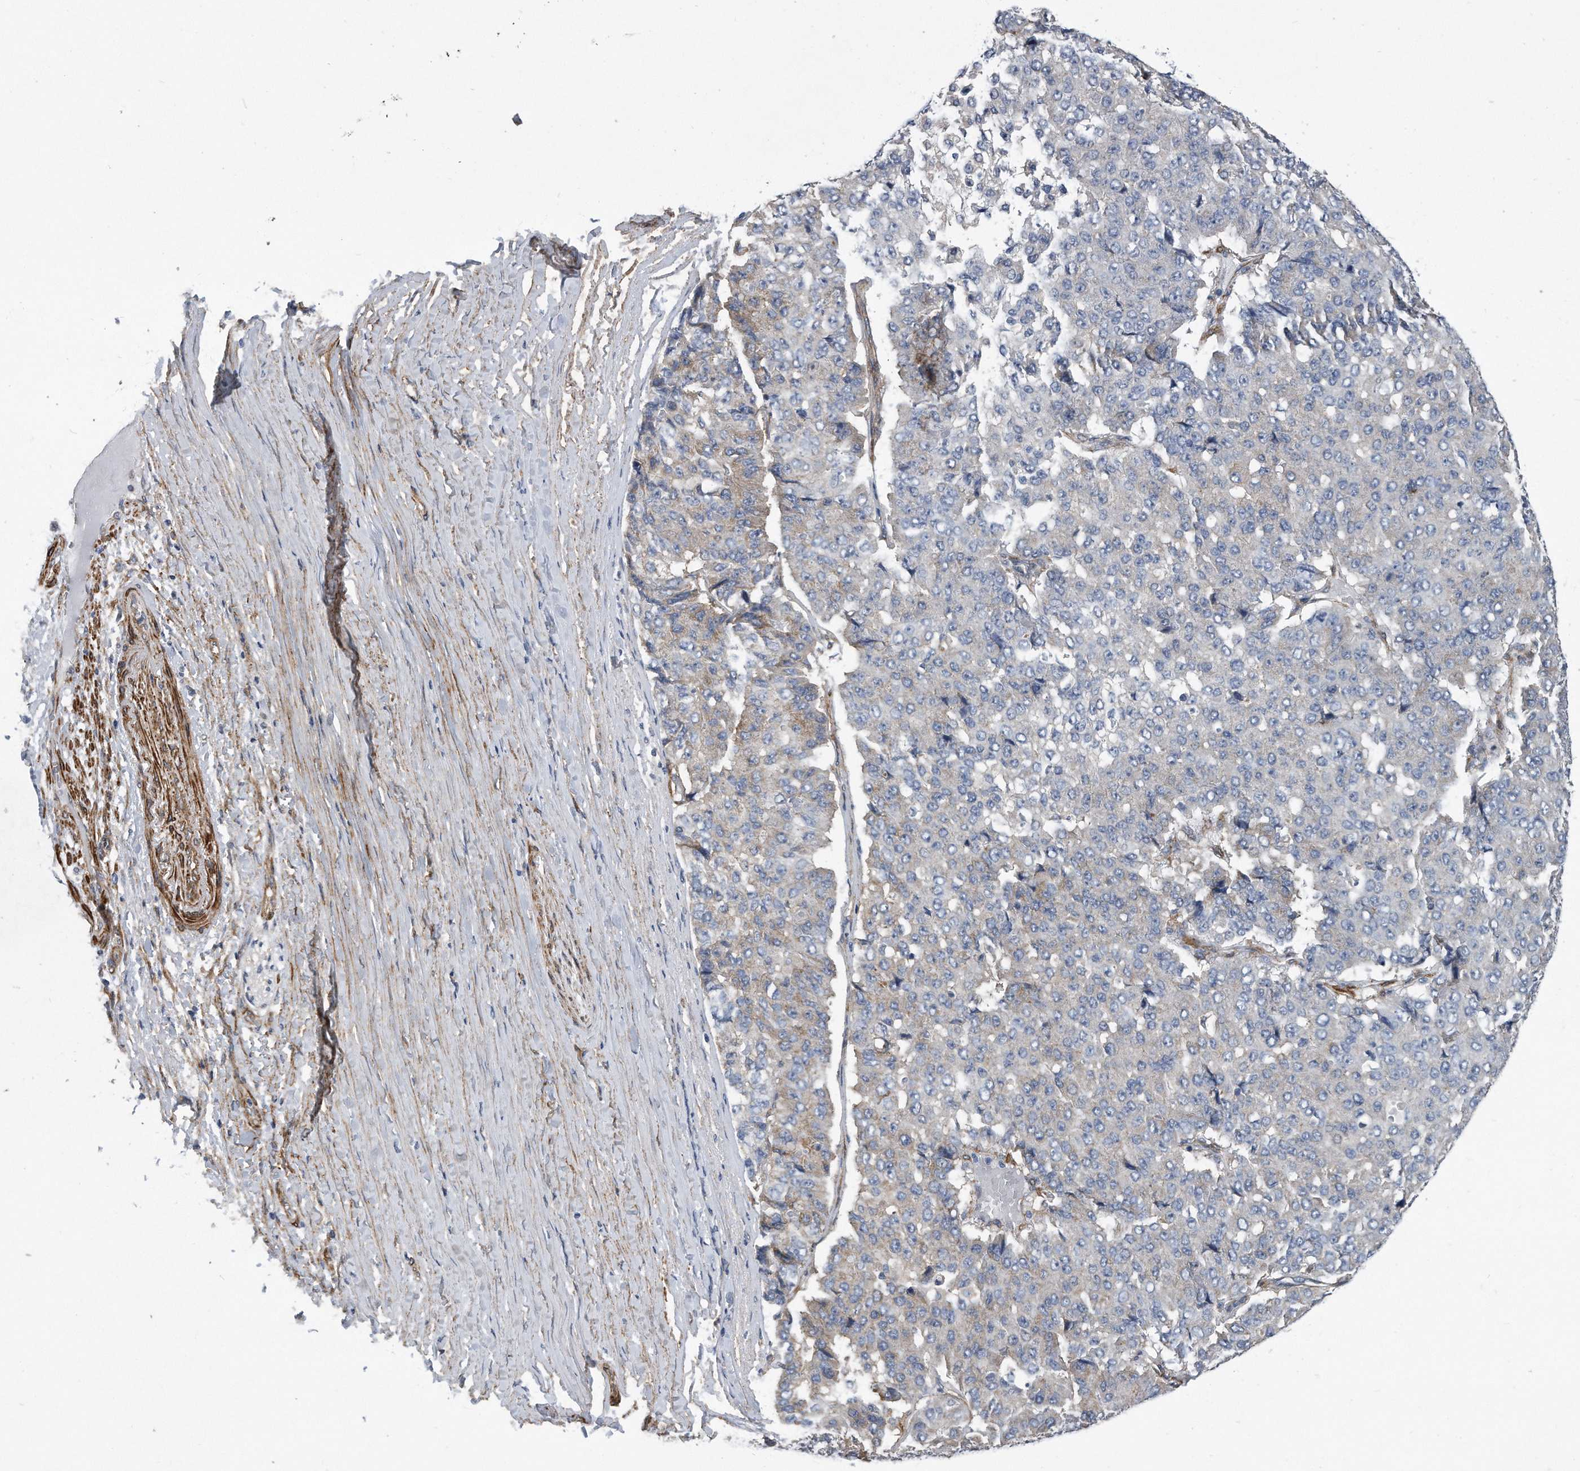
{"staining": {"intensity": "weak", "quantity": "<25%", "location": "cytoplasmic/membranous"}, "tissue": "pancreatic cancer", "cell_type": "Tumor cells", "image_type": "cancer", "snomed": [{"axis": "morphology", "description": "Adenocarcinoma, NOS"}, {"axis": "topography", "description": "Pancreas"}], "caption": "Pancreatic adenocarcinoma was stained to show a protein in brown. There is no significant expression in tumor cells.", "gene": "EIF2B4", "patient": {"sex": "male", "age": 50}}